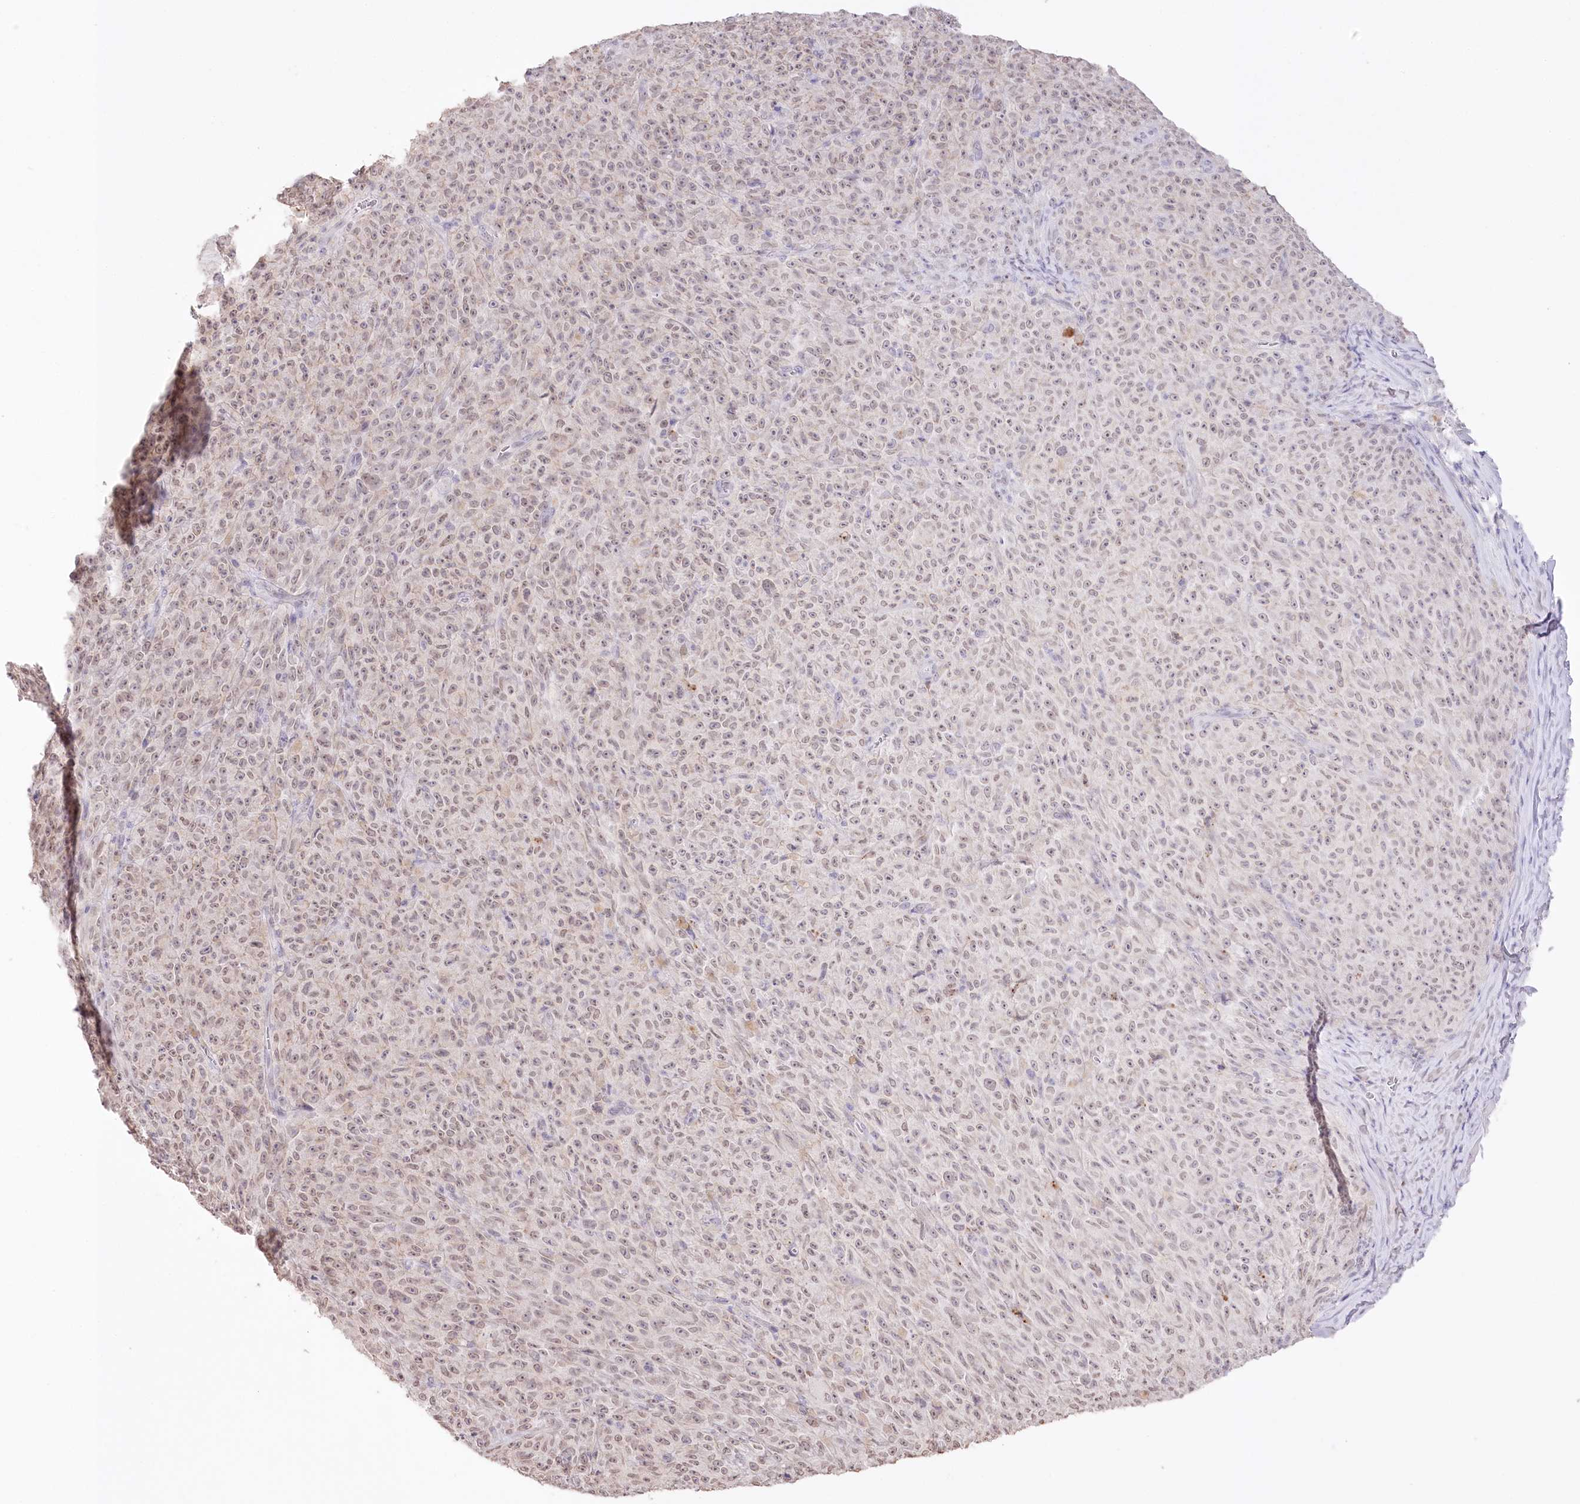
{"staining": {"intensity": "weak", "quantity": "25%-75%", "location": "nuclear"}, "tissue": "melanoma", "cell_type": "Tumor cells", "image_type": "cancer", "snomed": [{"axis": "morphology", "description": "Malignant melanoma, NOS"}, {"axis": "topography", "description": "Skin"}], "caption": "Human melanoma stained with a brown dye exhibits weak nuclear positive staining in about 25%-75% of tumor cells.", "gene": "SLC39A10", "patient": {"sex": "female", "age": 82}}